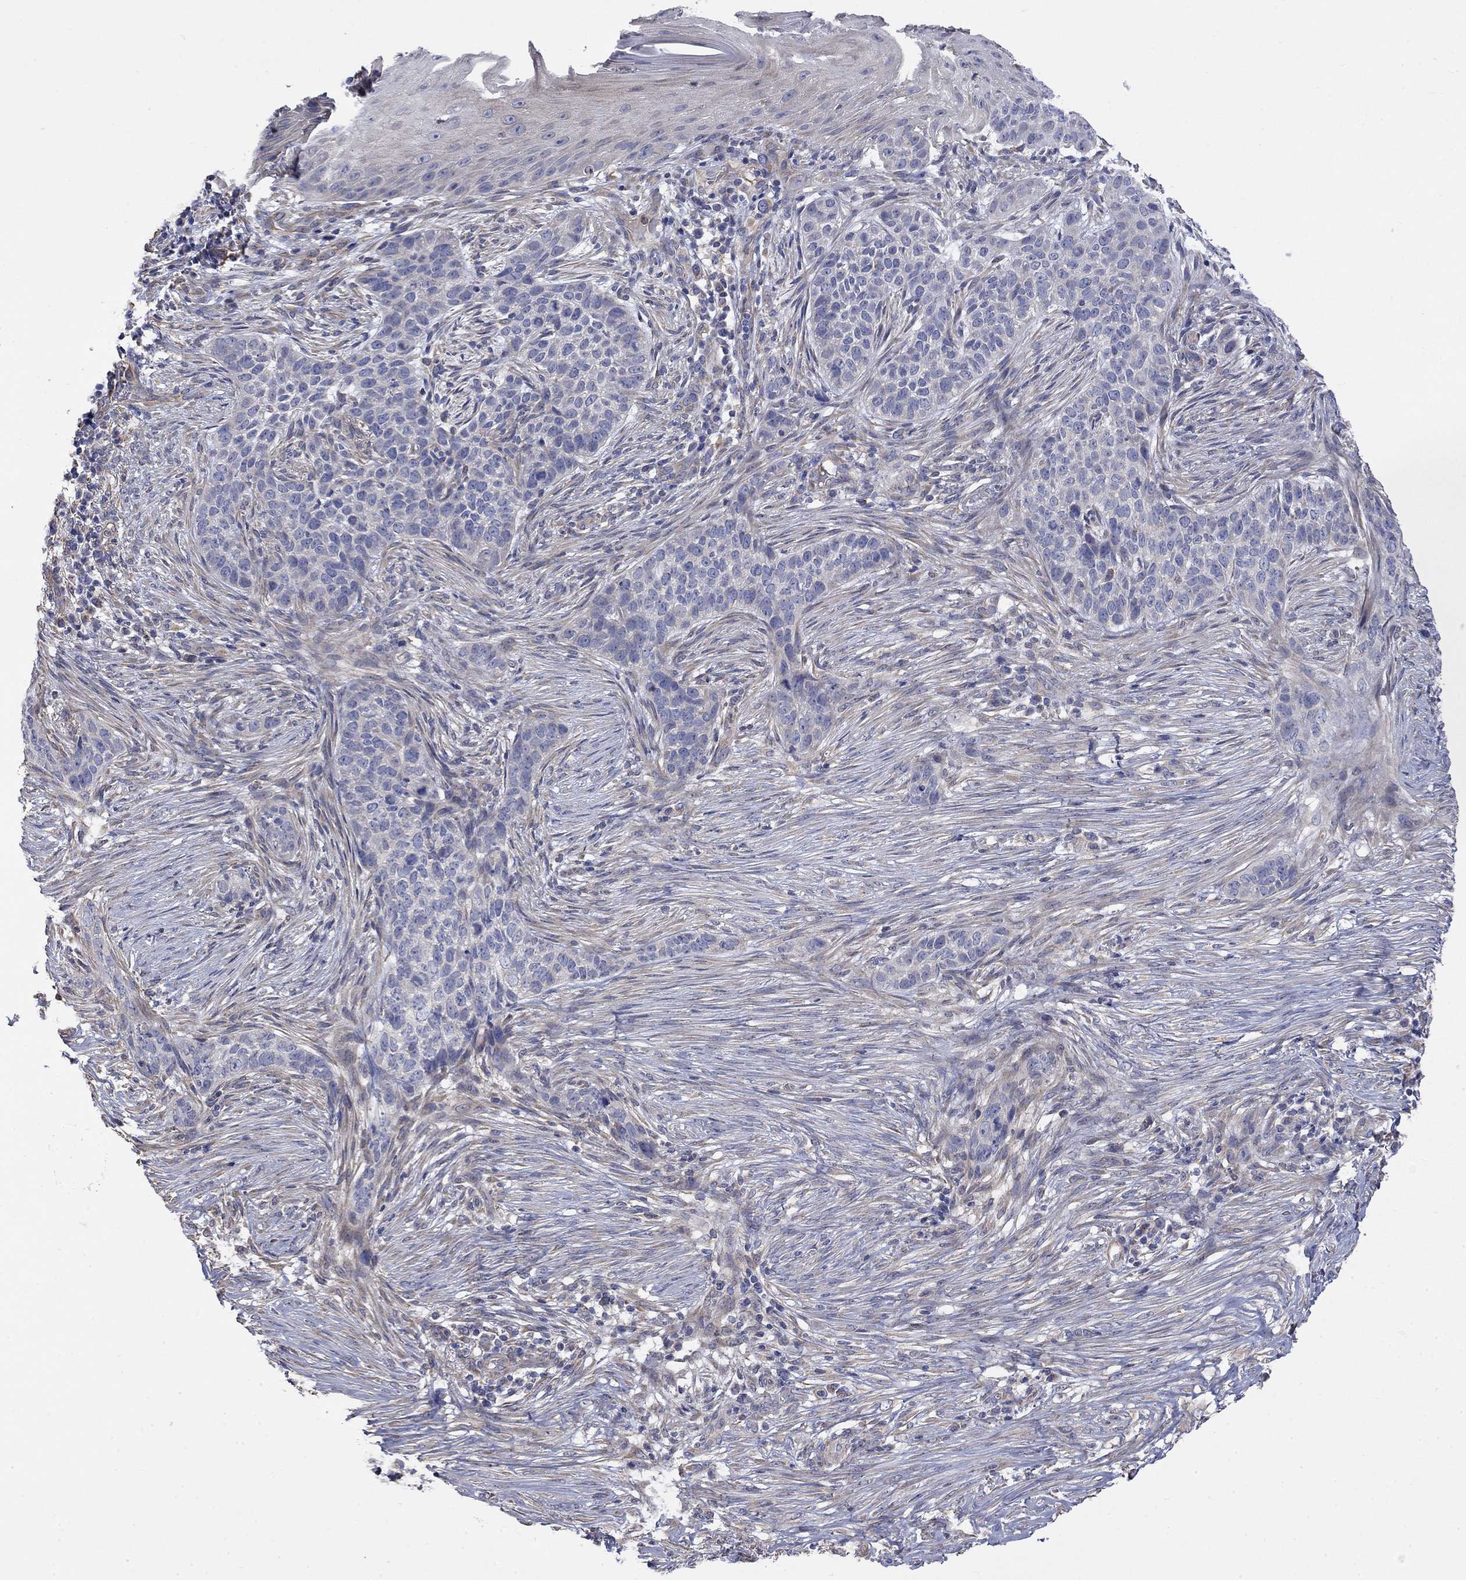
{"staining": {"intensity": "negative", "quantity": "none", "location": "none"}, "tissue": "skin cancer", "cell_type": "Tumor cells", "image_type": "cancer", "snomed": [{"axis": "morphology", "description": "Squamous cell carcinoma, NOS"}, {"axis": "topography", "description": "Skin"}], "caption": "There is no significant expression in tumor cells of skin cancer. The staining is performed using DAB (3,3'-diaminobenzidine) brown chromogen with nuclei counter-stained in using hematoxylin.", "gene": "CAMKK2", "patient": {"sex": "male", "age": 88}}